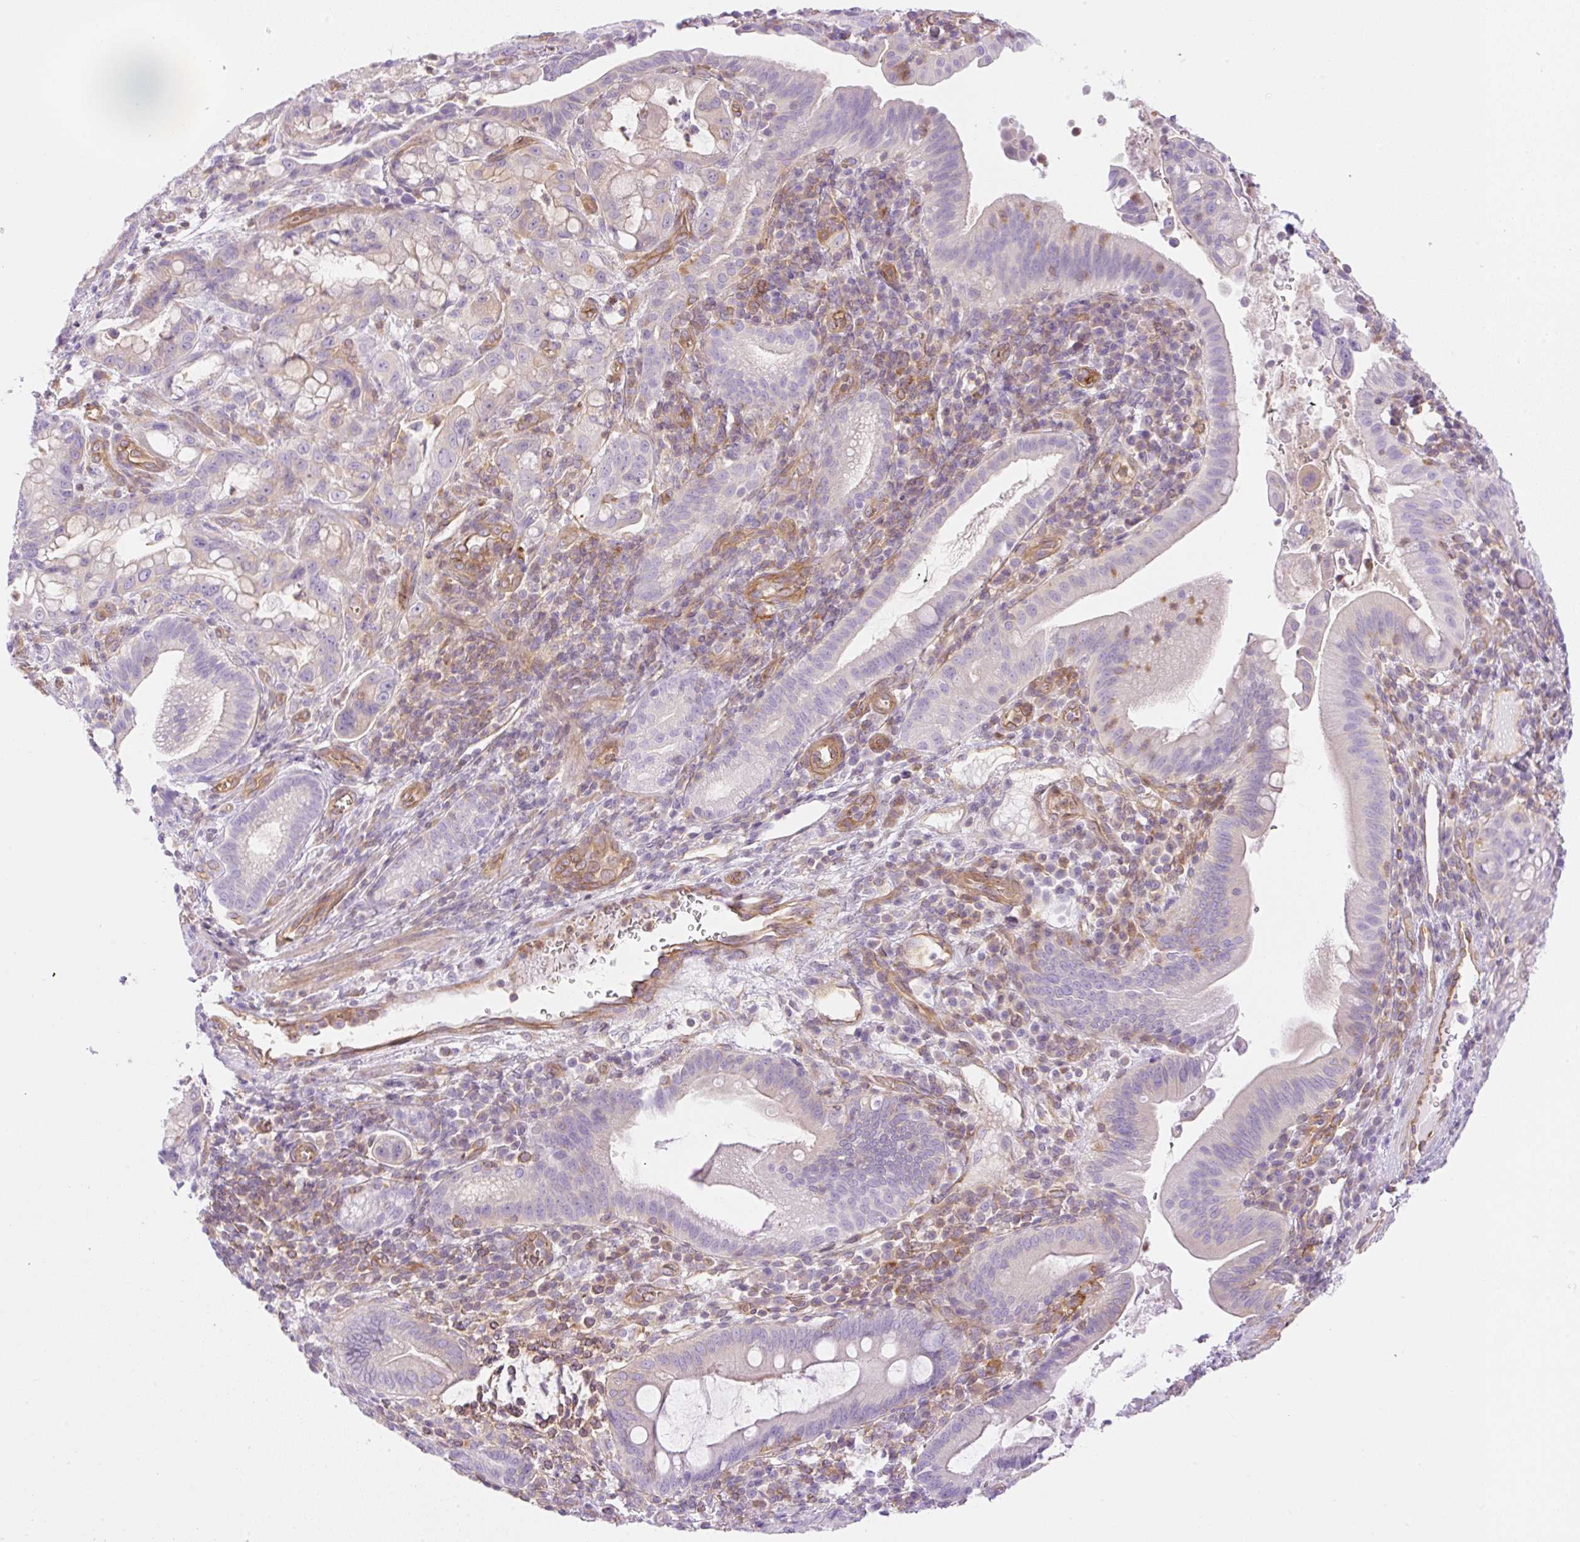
{"staining": {"intensity": "negative", "quantity": "none", "location": "none"}, "tissue": "pancreatic cancer", "cell_type": "Tumor cells", "image_type": "cancer", "snomed": [{"axis": "morphology", "description": "Adenocarcinoma, NOS"}, {"axis": "topography", "description": "Pancreas"}], "caption": "High magnification brightfield microscopy of pancreatic adenocarcinoma stained with DAB (brown) and counterstained with hematoxylin (blue): tumor cells show no significant staining.", "gene": "EHD3", "patient": {"sex": "male", "age": 68}}